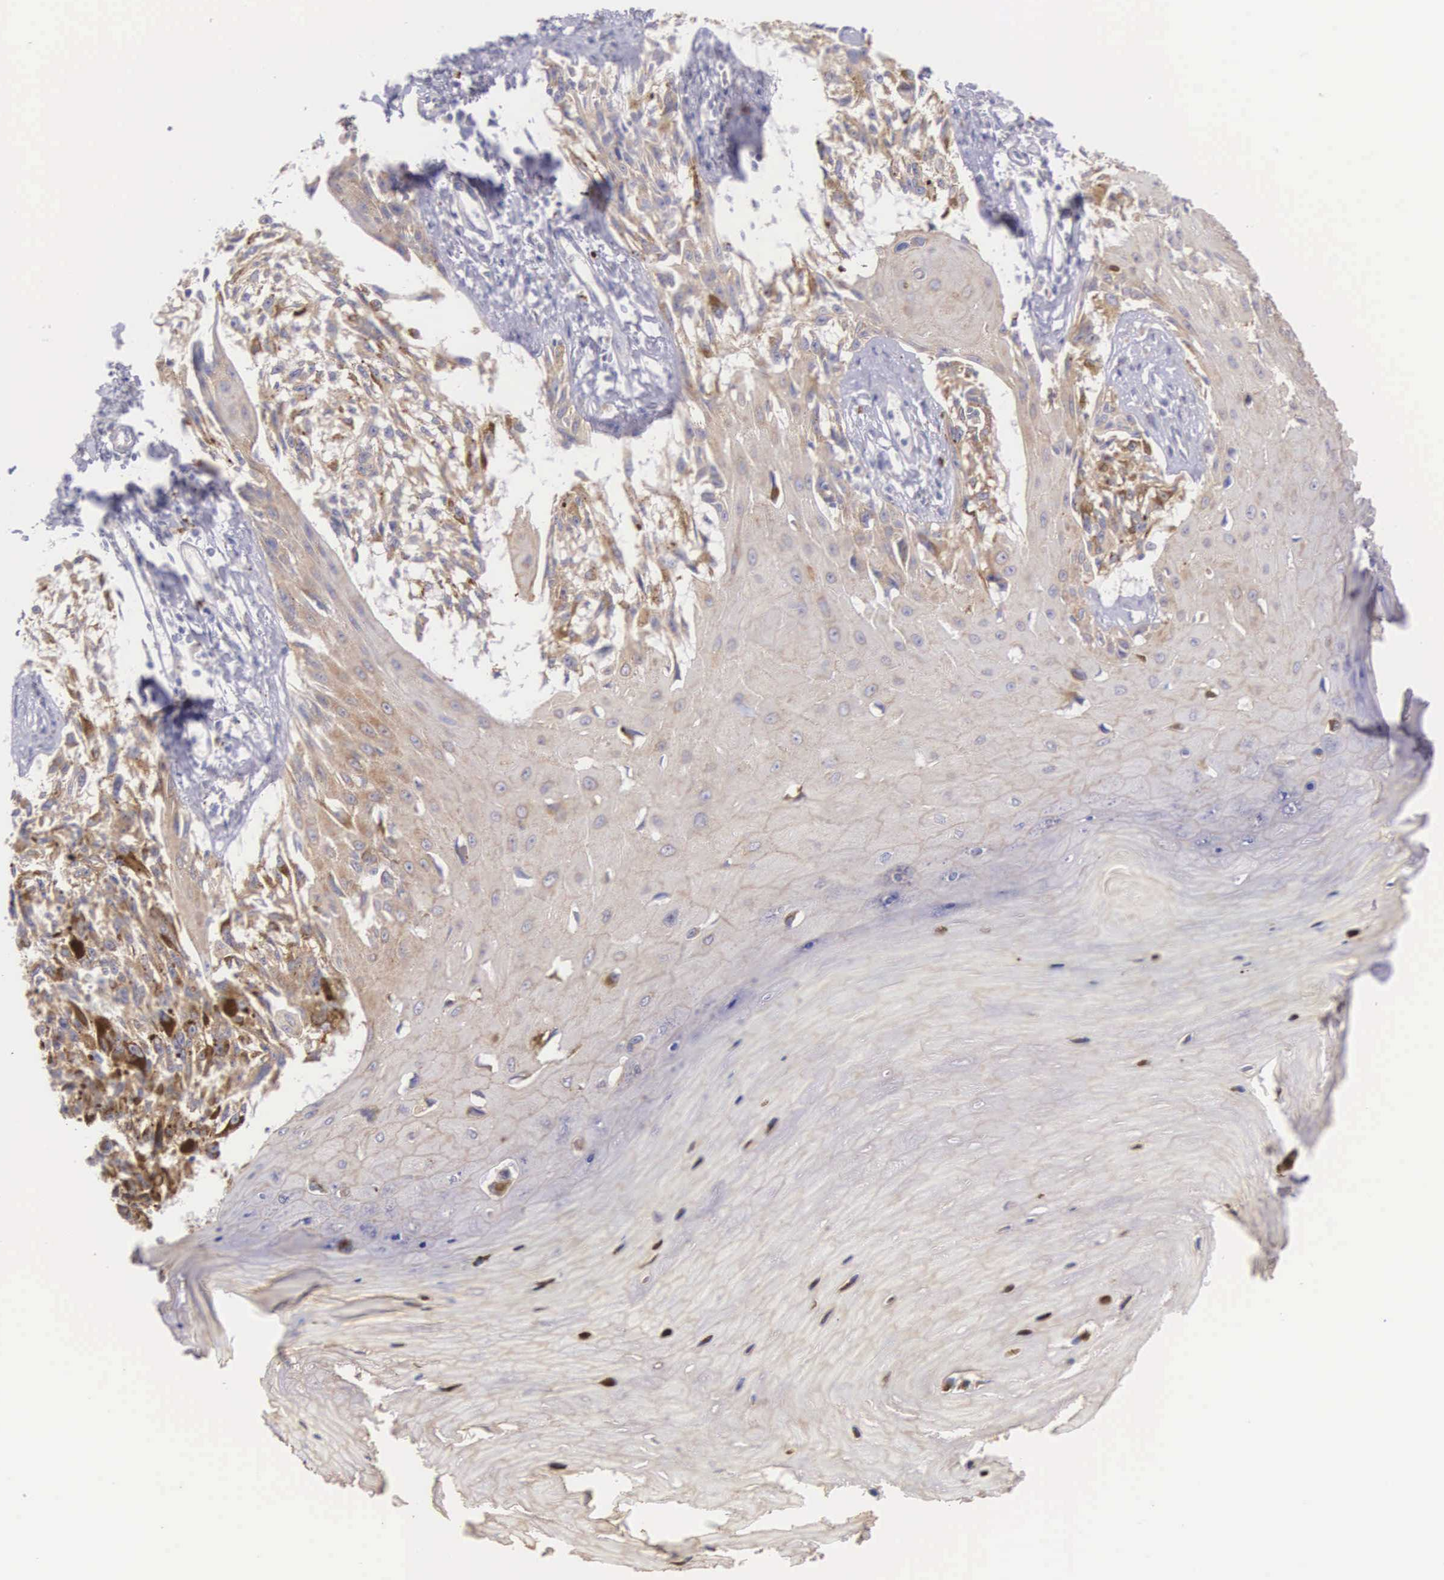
{"staining": {"intensity": "weak", "quantity": ">75%", "location": "cytoplasmic/membranous"}, "tissue": "melanoma", "cell_type": "Tumor cells", "image_type": "cancer", "snomed": [{"axis": "morphology", "description": "Malignant melanoma, NOS"}, {"axis": "topography", "description": "Skin"}], "caption": "Melanoma stained with a protein marker demonstrates weak staining in tumor cells.", "gene": "NSDHL", "patient": {"sex": "female", "age": 82}}